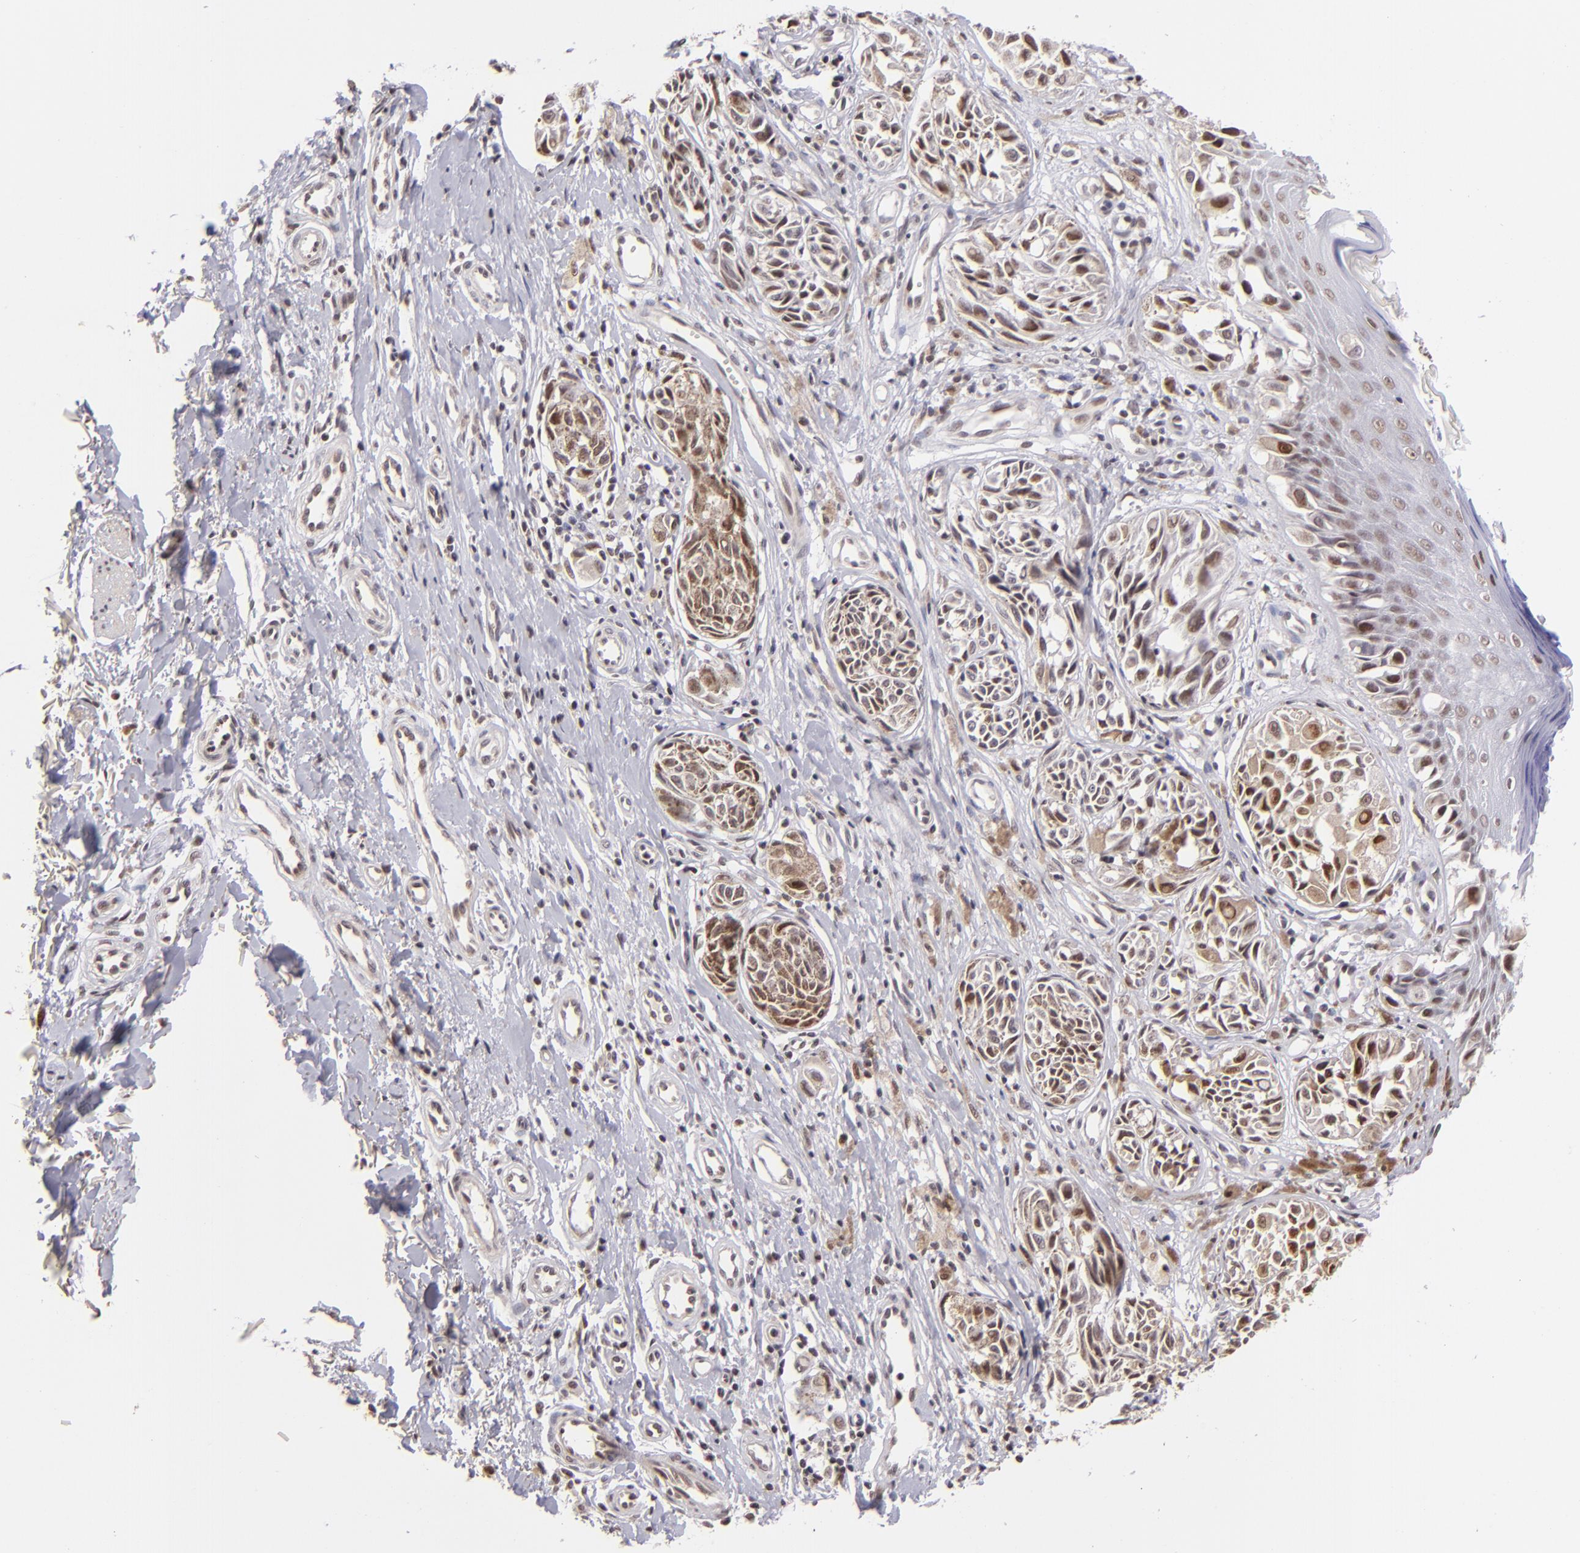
{"staining": {"intensity": "moderate", "quantity": "25%-75%", "location": "nuclear"}, "tissue": "melanoma", "cell_type": "Tumor cells", "image_type": "cancer", "snomed": [{"axis": "morphology", "description": "Malignant melanoma, NOS"}, {"axis": "topography", "description": "Skin"}], "caption": "Moderate nuclear positivity is identified in about 25%-75% of tumor cells in melanoma.", "gene": "RARB", "patient": {"sex": "male", "age": 67}}